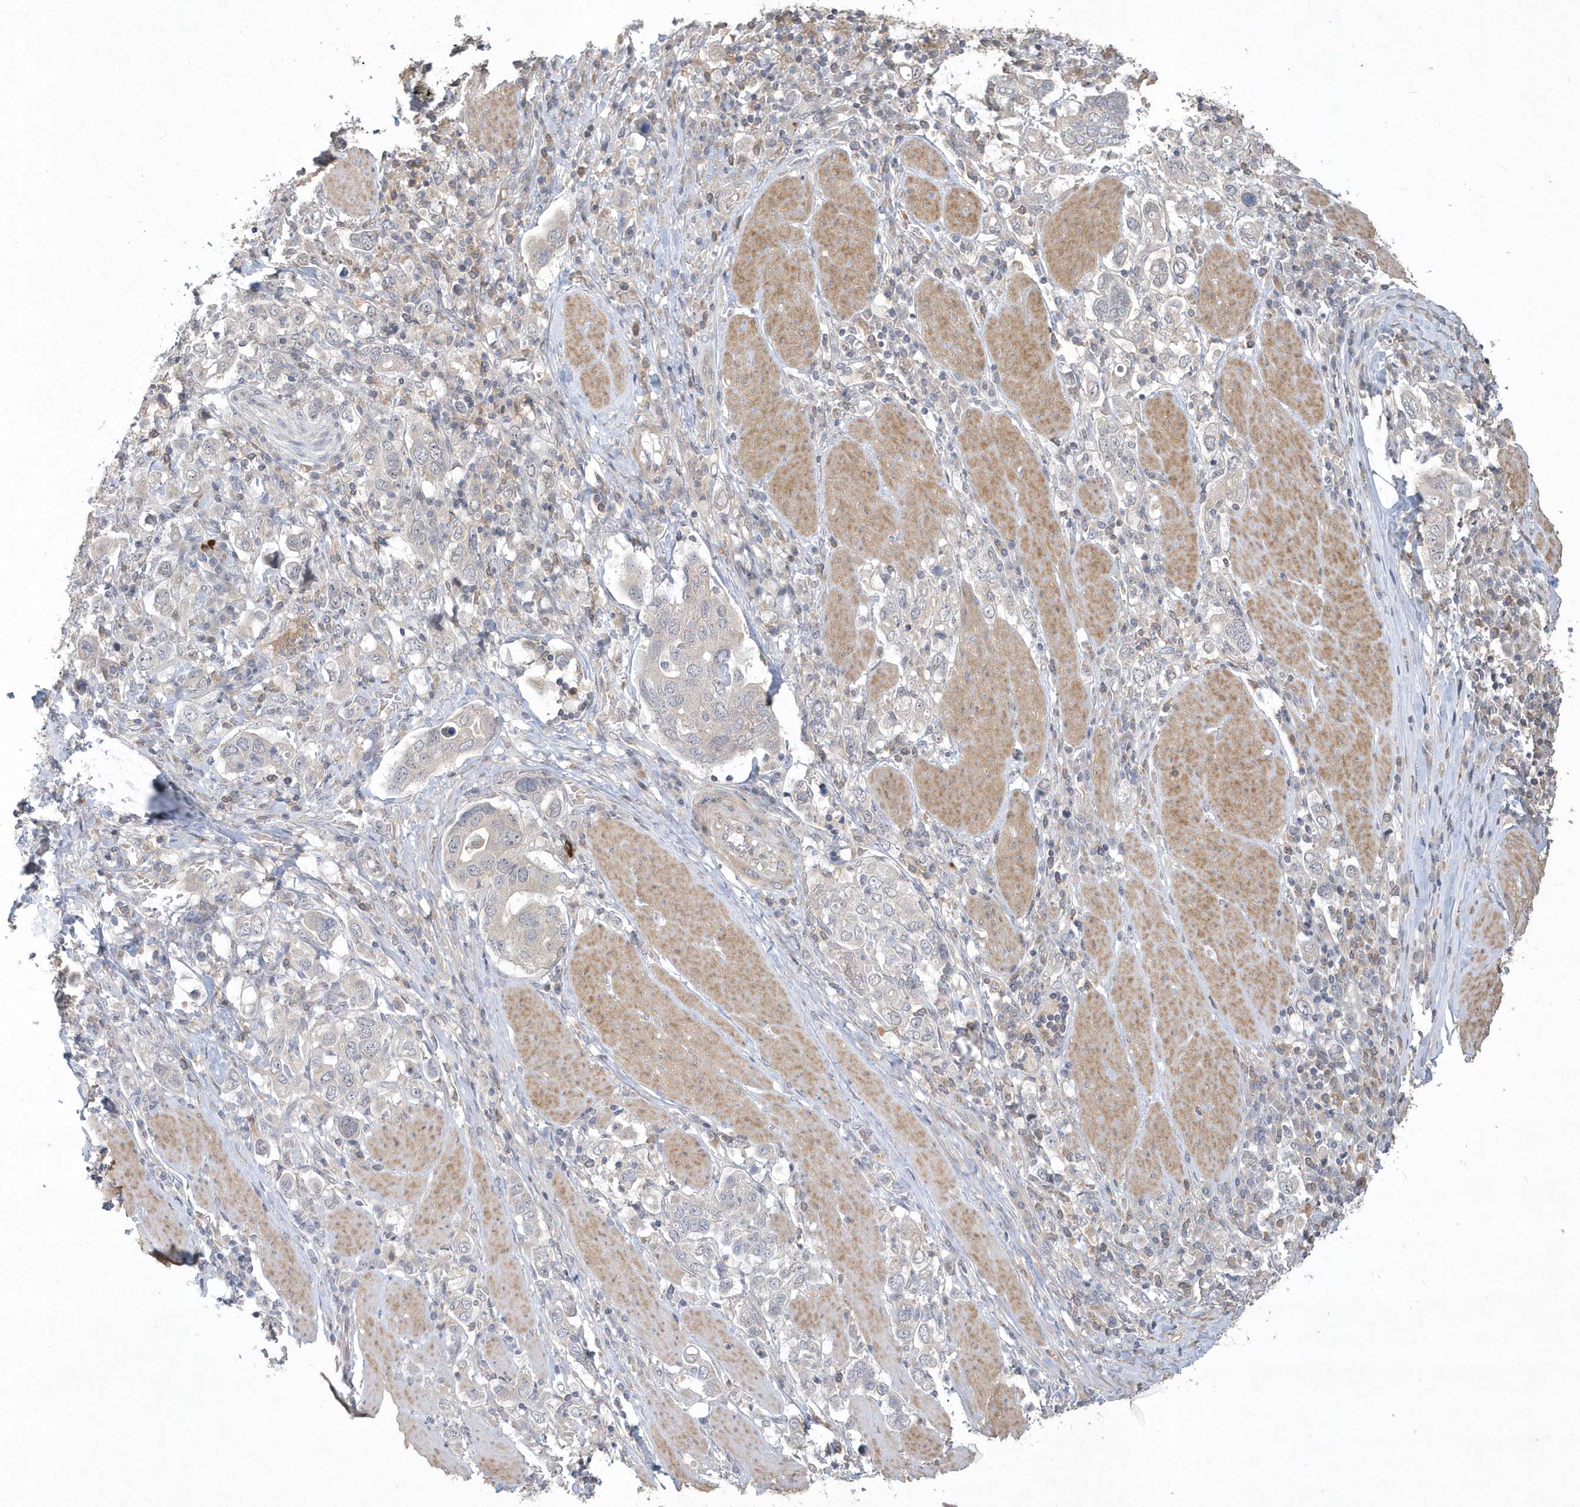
{"staining": {"intensity": "negative", "quantity": "none", "location": "none"}, "tissue": "stomach cancer", "cell_type": "Tumor cells", "image_type": "cancer", "snomed": [{"axis": "morphology", "description": "Adenocarcinoma, NOS"}, {"axis": "topography", "description": "Stomach, upper"}], "caption": "An image of stomach adenocarcinoma stained for a protein exhibits no brown staining in tumor cells.", "gene": "TSPEAR", "patient": {"sex": "male", "age": 62}}